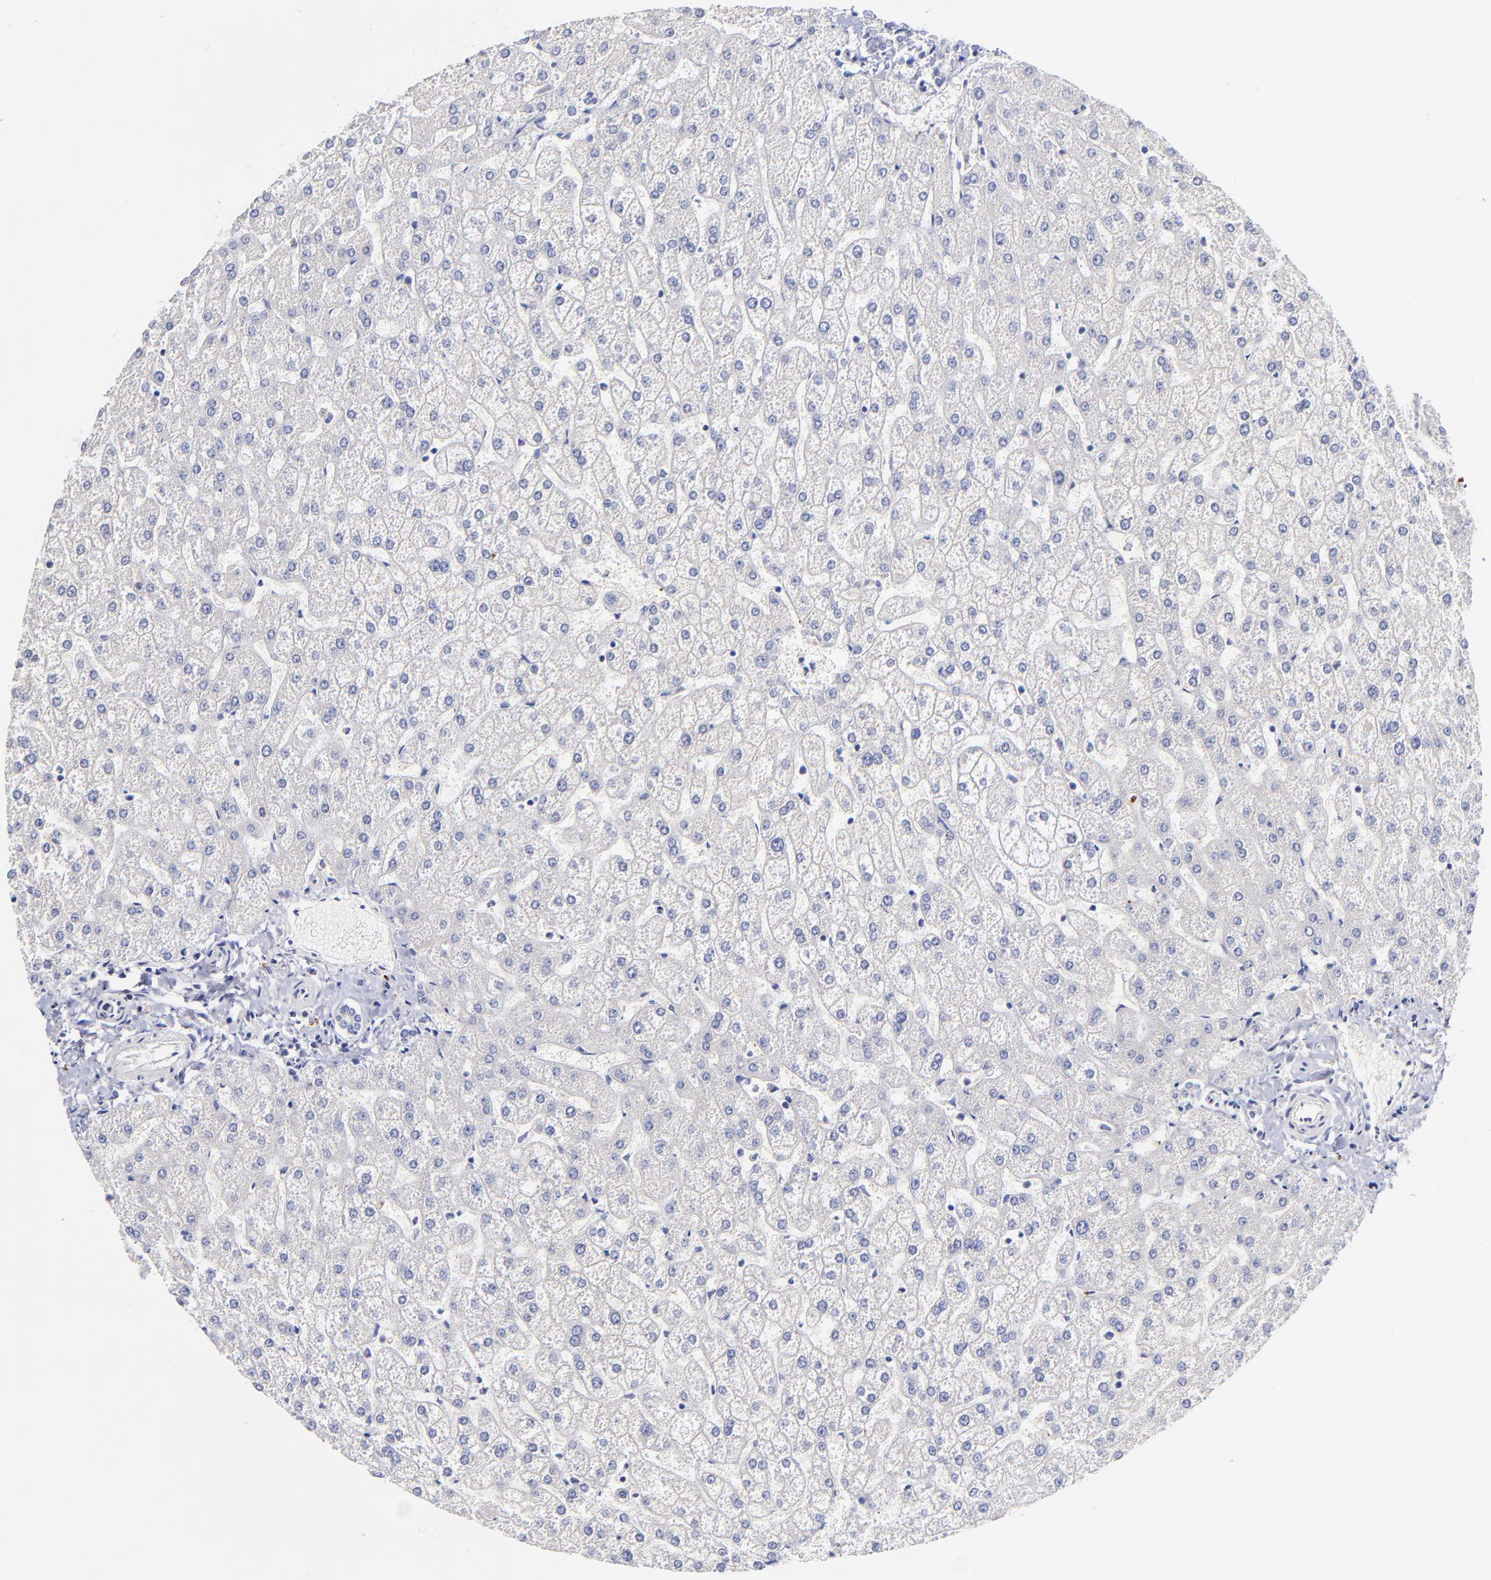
{"staining": {"intensity": "negative", "quantity": "none", "location": "none"}, "tissue": "liver", "cell_type": "Cholangiocytes", "image_type": "normal", "snomed": [{"axis": "morphology", "description": "Normal tissue, NOS"}, {"axis": "topography", "description": "Liver"}], "caption": "Immunohistochemistry of unremarkable human liver reveals no staining in cholangiocytes.", "gene": "KREMEN2", "patient": {"sex": "female", "age": 32}}